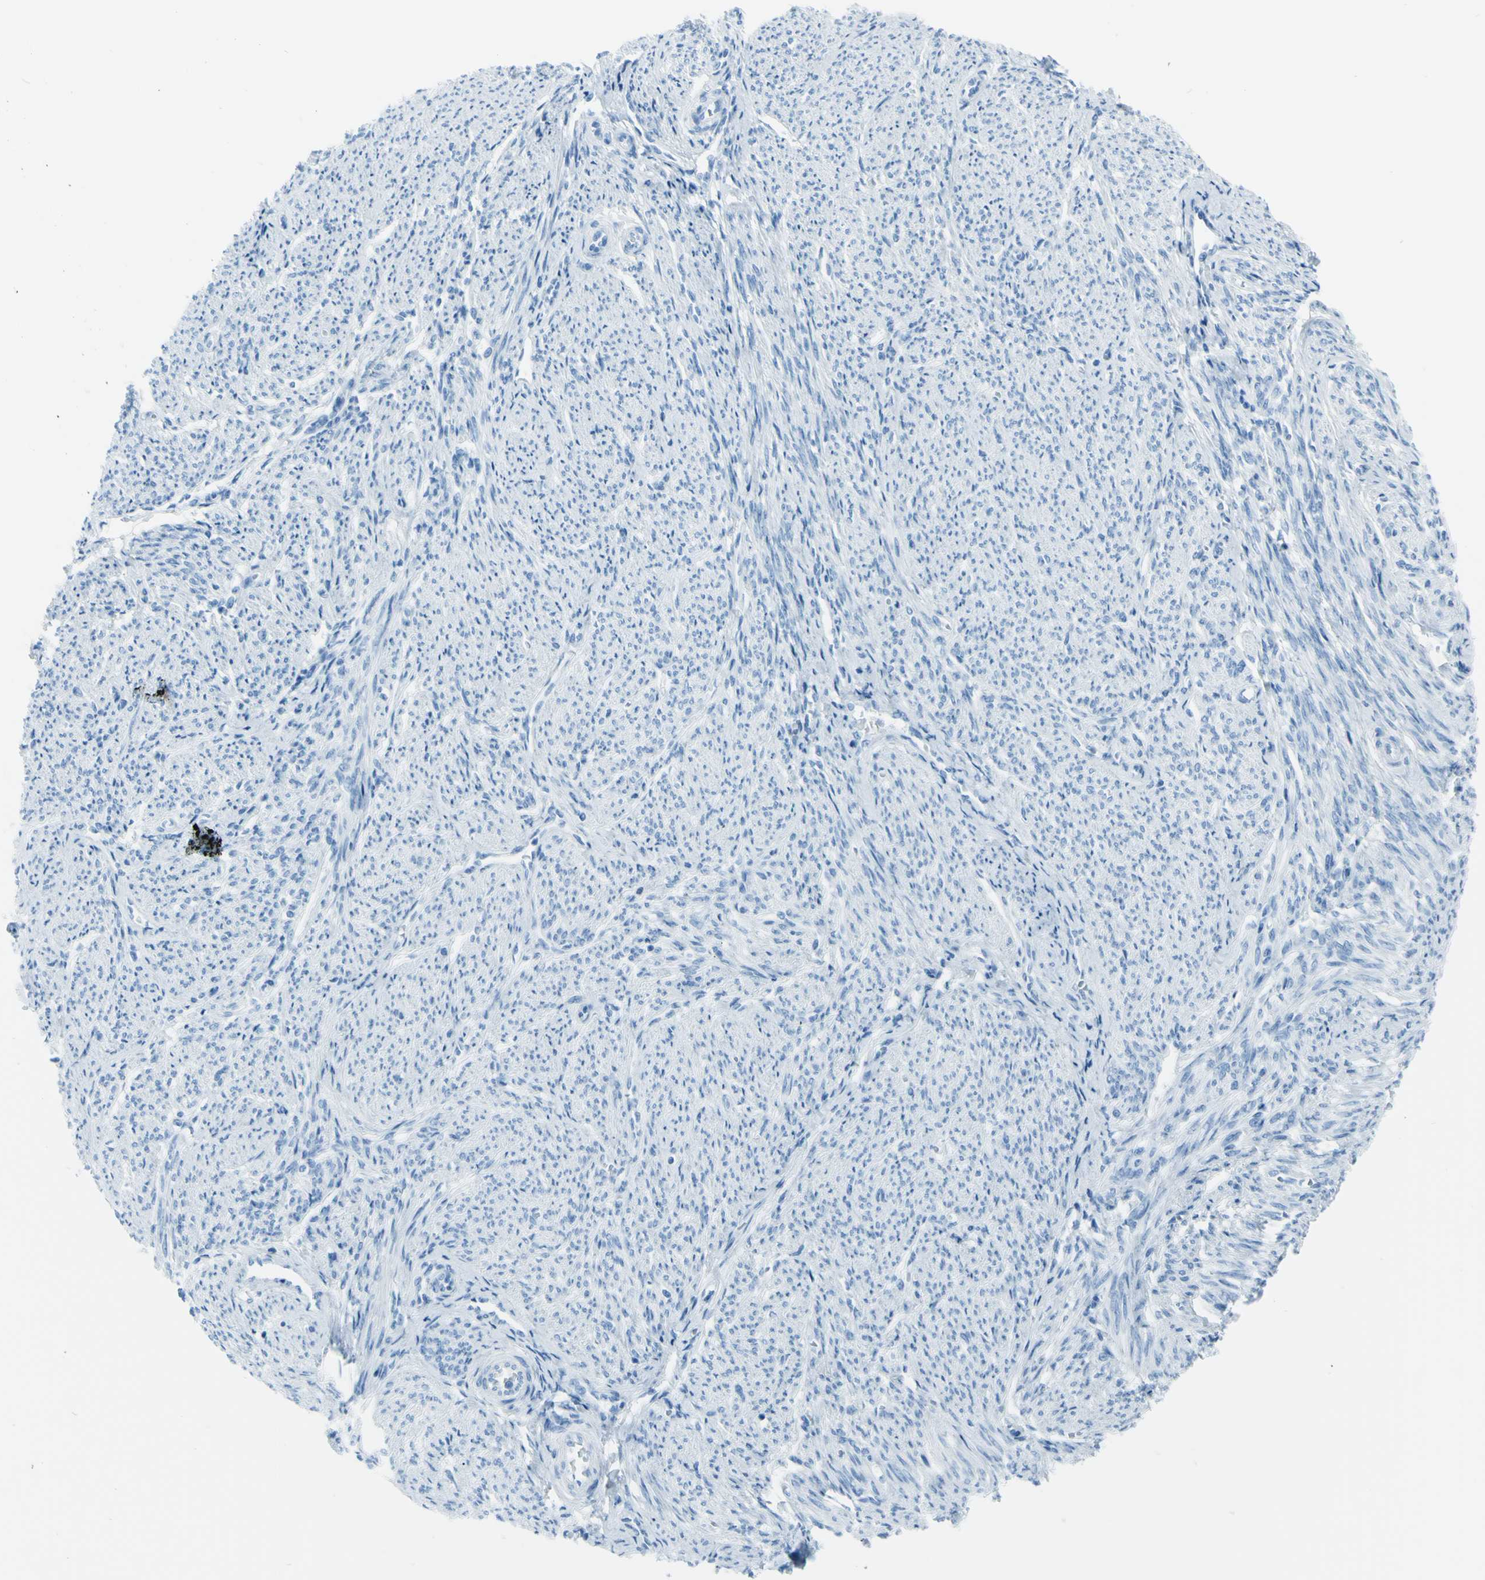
{"staining": {"intensity": "negative", "quantity": "none", "location": "none"}, "tissue": "smooth muscle", "cell_type": "Smooth muscle cells", "image_type": "normal", "snomed": [{"axis": "morphology", "description": "Normal tissue, NOS"}, {"axis": "topography", "description": "Smooth muscle"}], "caption": "Immunohistochemistry (IHC) photomicrograph of normal smooth muscle: smooth muscle stained with DAB exhibits no significant protein expression in smooth muscle cells.", "gene": "AFP", "patient": {"sex": "female", "age": 65}}